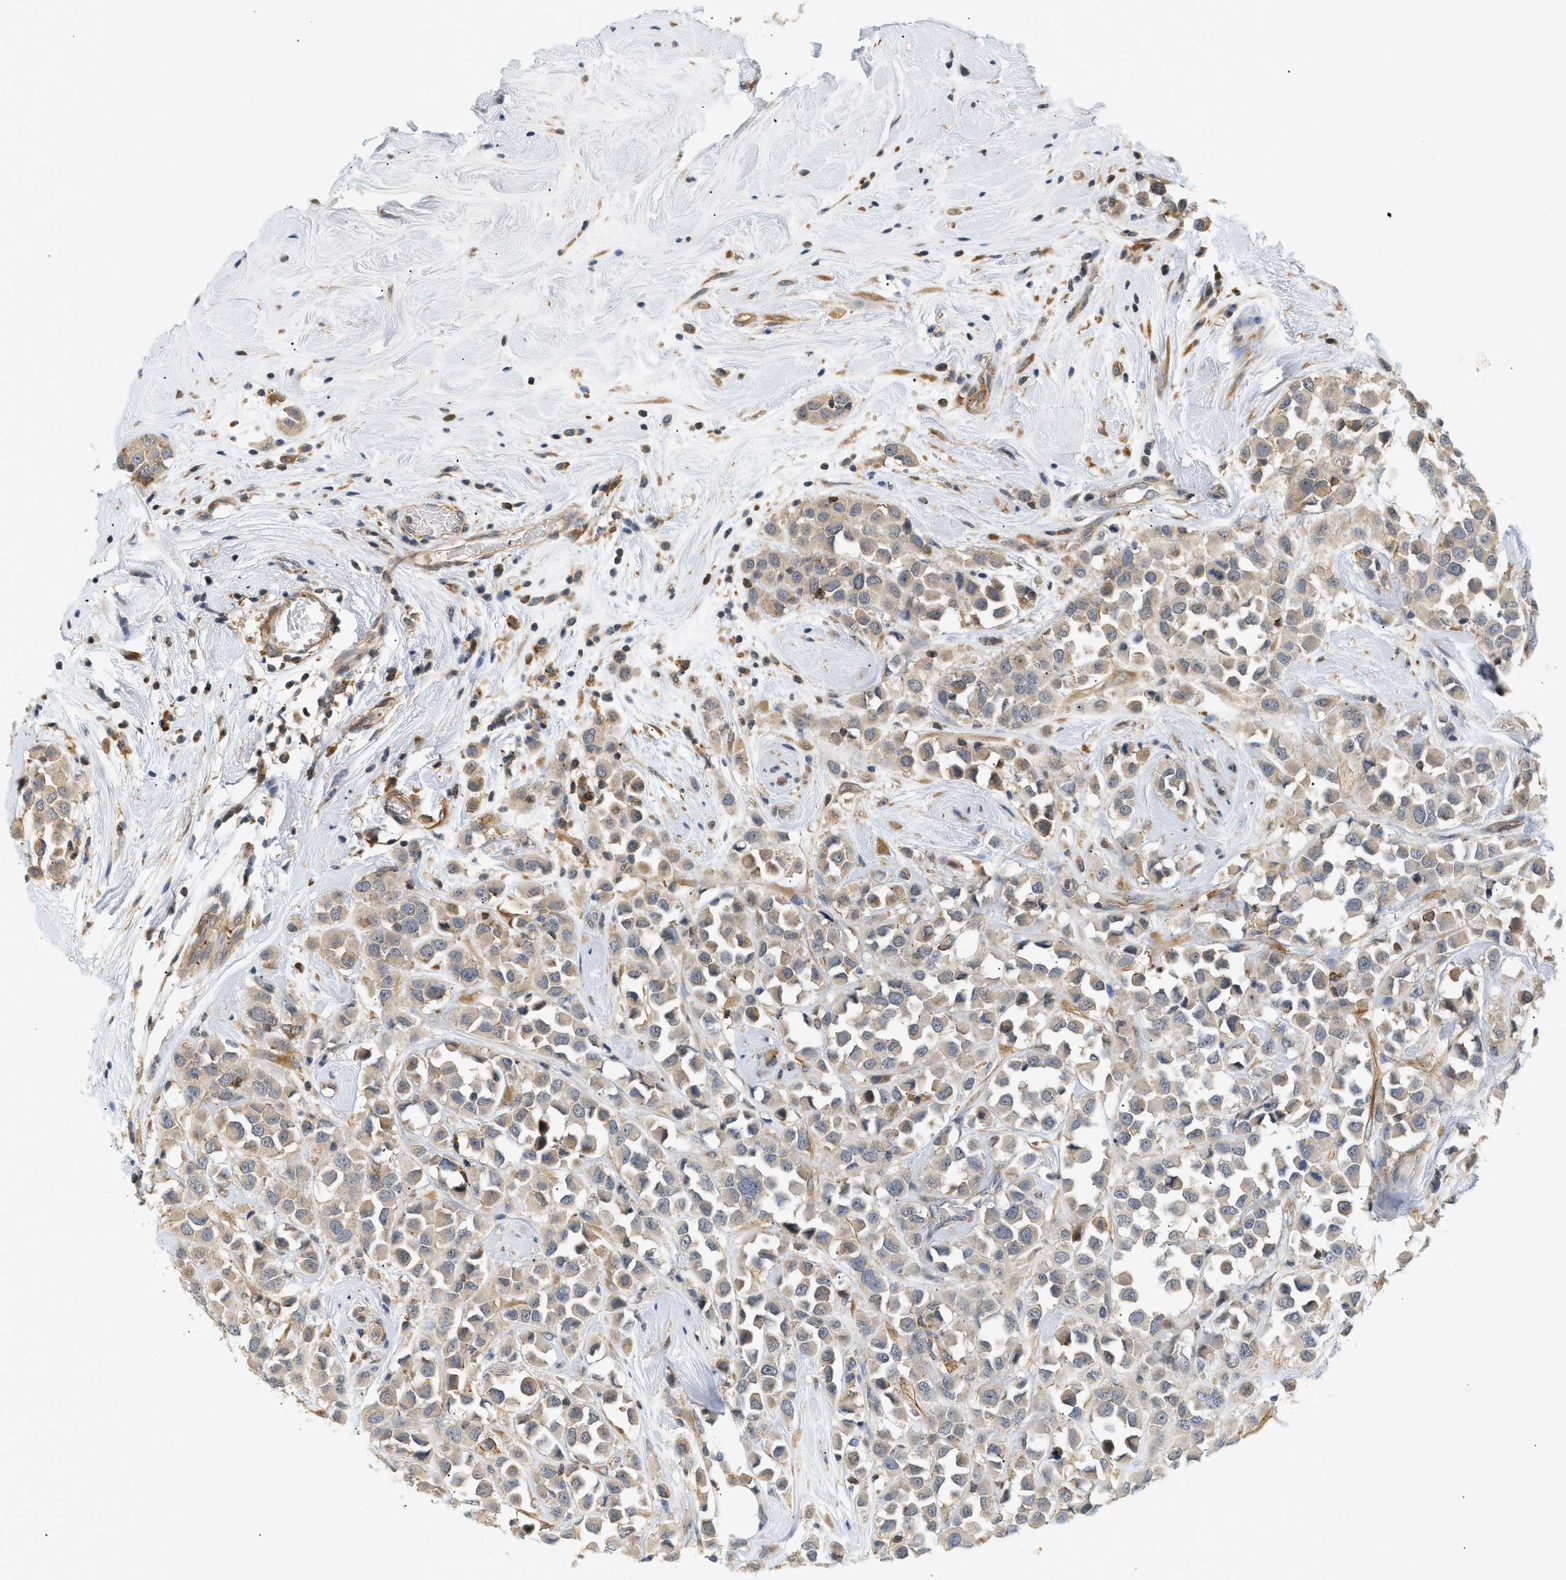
{"staining": {"intensity": "weak", "quantity": "25%-75%", "location": "cytoplasmic/membranous"}, "tissue": "breast cancer", "cell_type": "Tumor cells", "image_type": "cancer", "snomed": [{"axis": "morphology", "description": "Duct carcinoma"}, {"axis": "topography", "description": "Breast"}], "caption": "High-power microscopy captured an immunohistochemistry photomicrograph of breast cancer (intraductal carcinoma), revealing weak cytoplasmic/membranous positivity in approximately 25%-75% of tumor cells.", "gene": "CORO2B", "patient": {"sex": "female", "age": 61}}